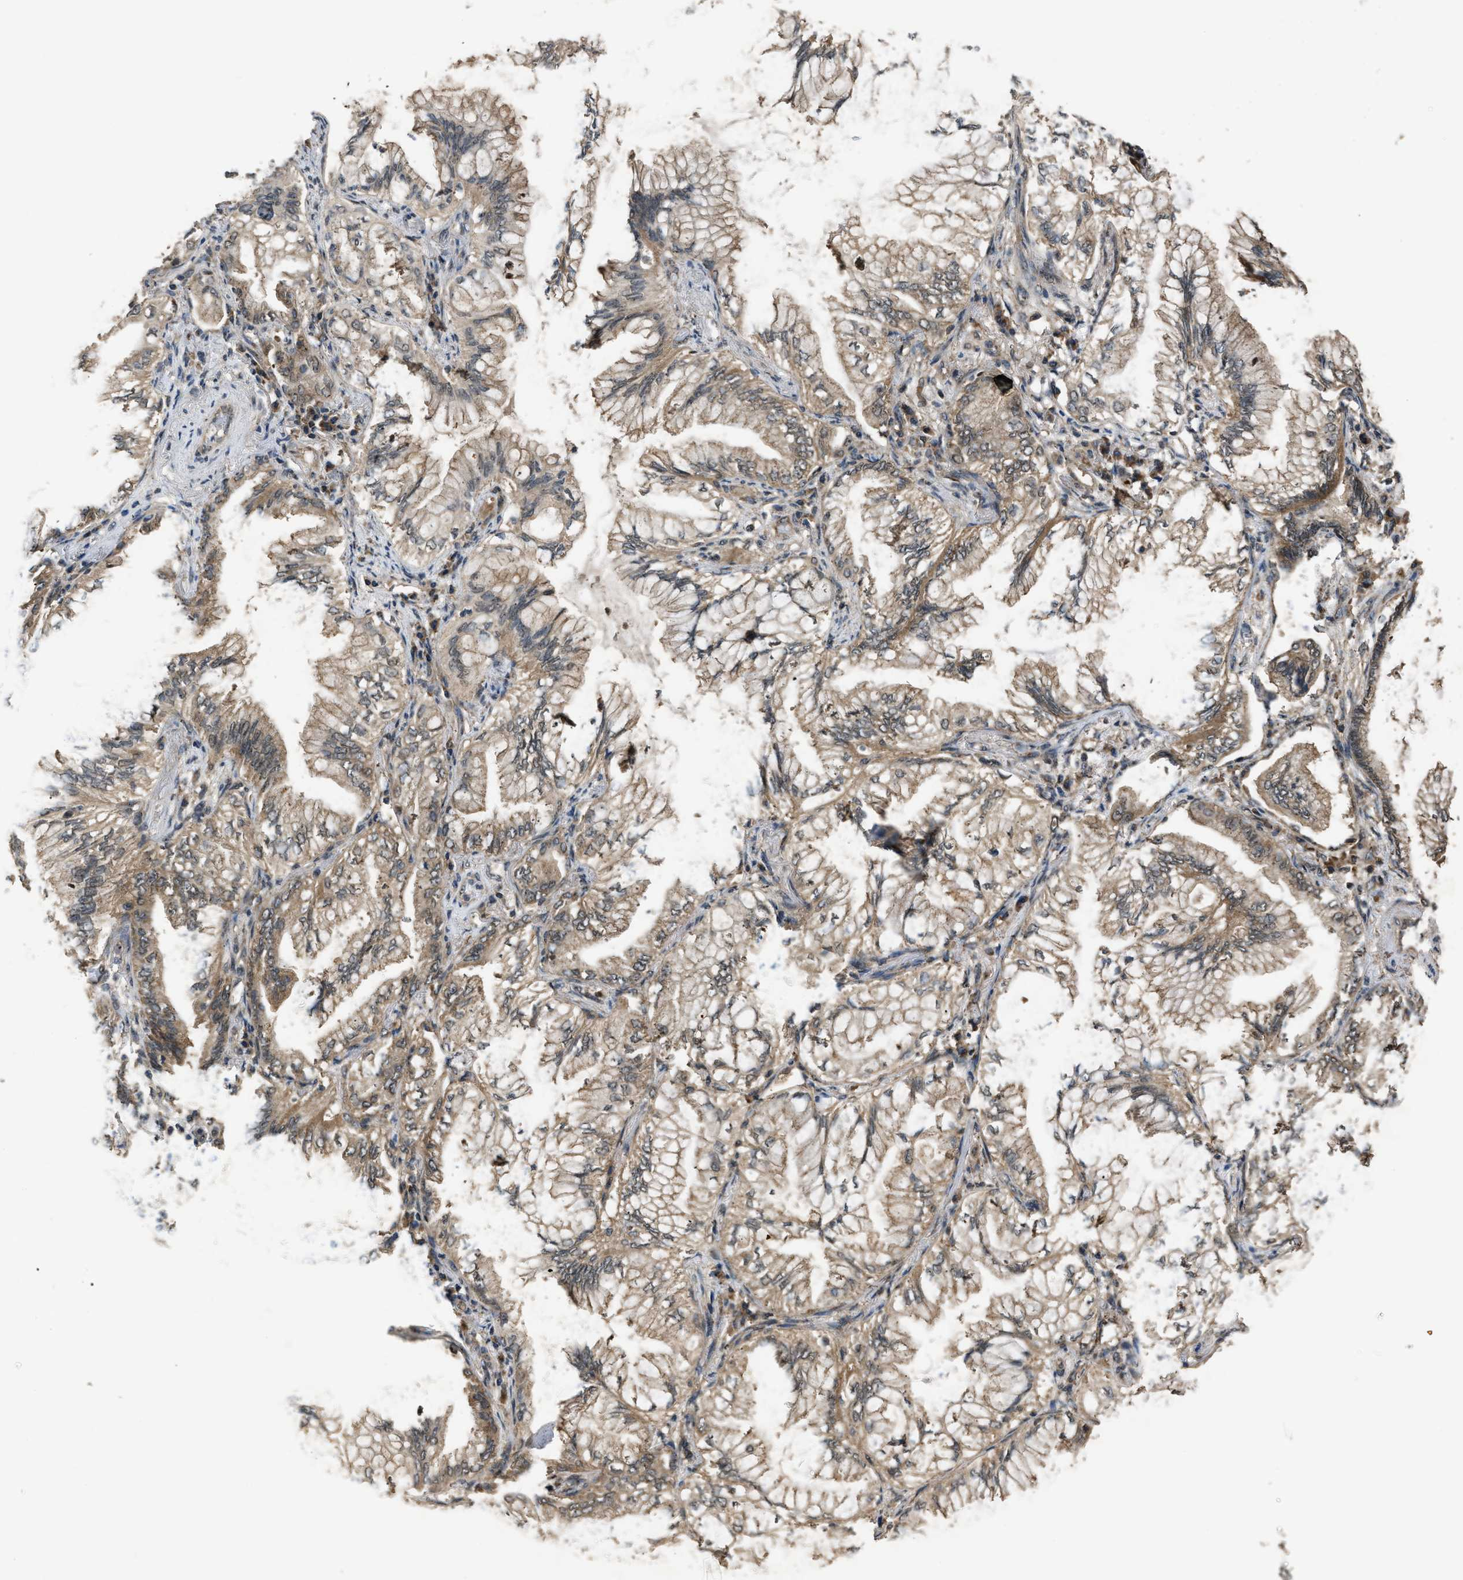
{"staining": {"intensity": "weak", "quantity": ">75%", "location": "cytoplasmic/membranous"}, "tissue": "lung cancer", "cell_type": "Tumor cells", "image_type": "cancer", "snomed": [{"axis": "morphology", "description": "Adenocarcinoma, NOS"}, {"axis": "topography", "description": "Lung"}], "caption": "An IHC micrograph of tumor tissue is shown. Protein staining in brown labels weak cytoplasmic/membranous positivity in lung adenocarcinoma within tumor cells. The protein of interest is shown in brown color, while the nuclei are stained blue.", "gene": "DENND6B", "patient": {"sex": "female", "age": 70}}